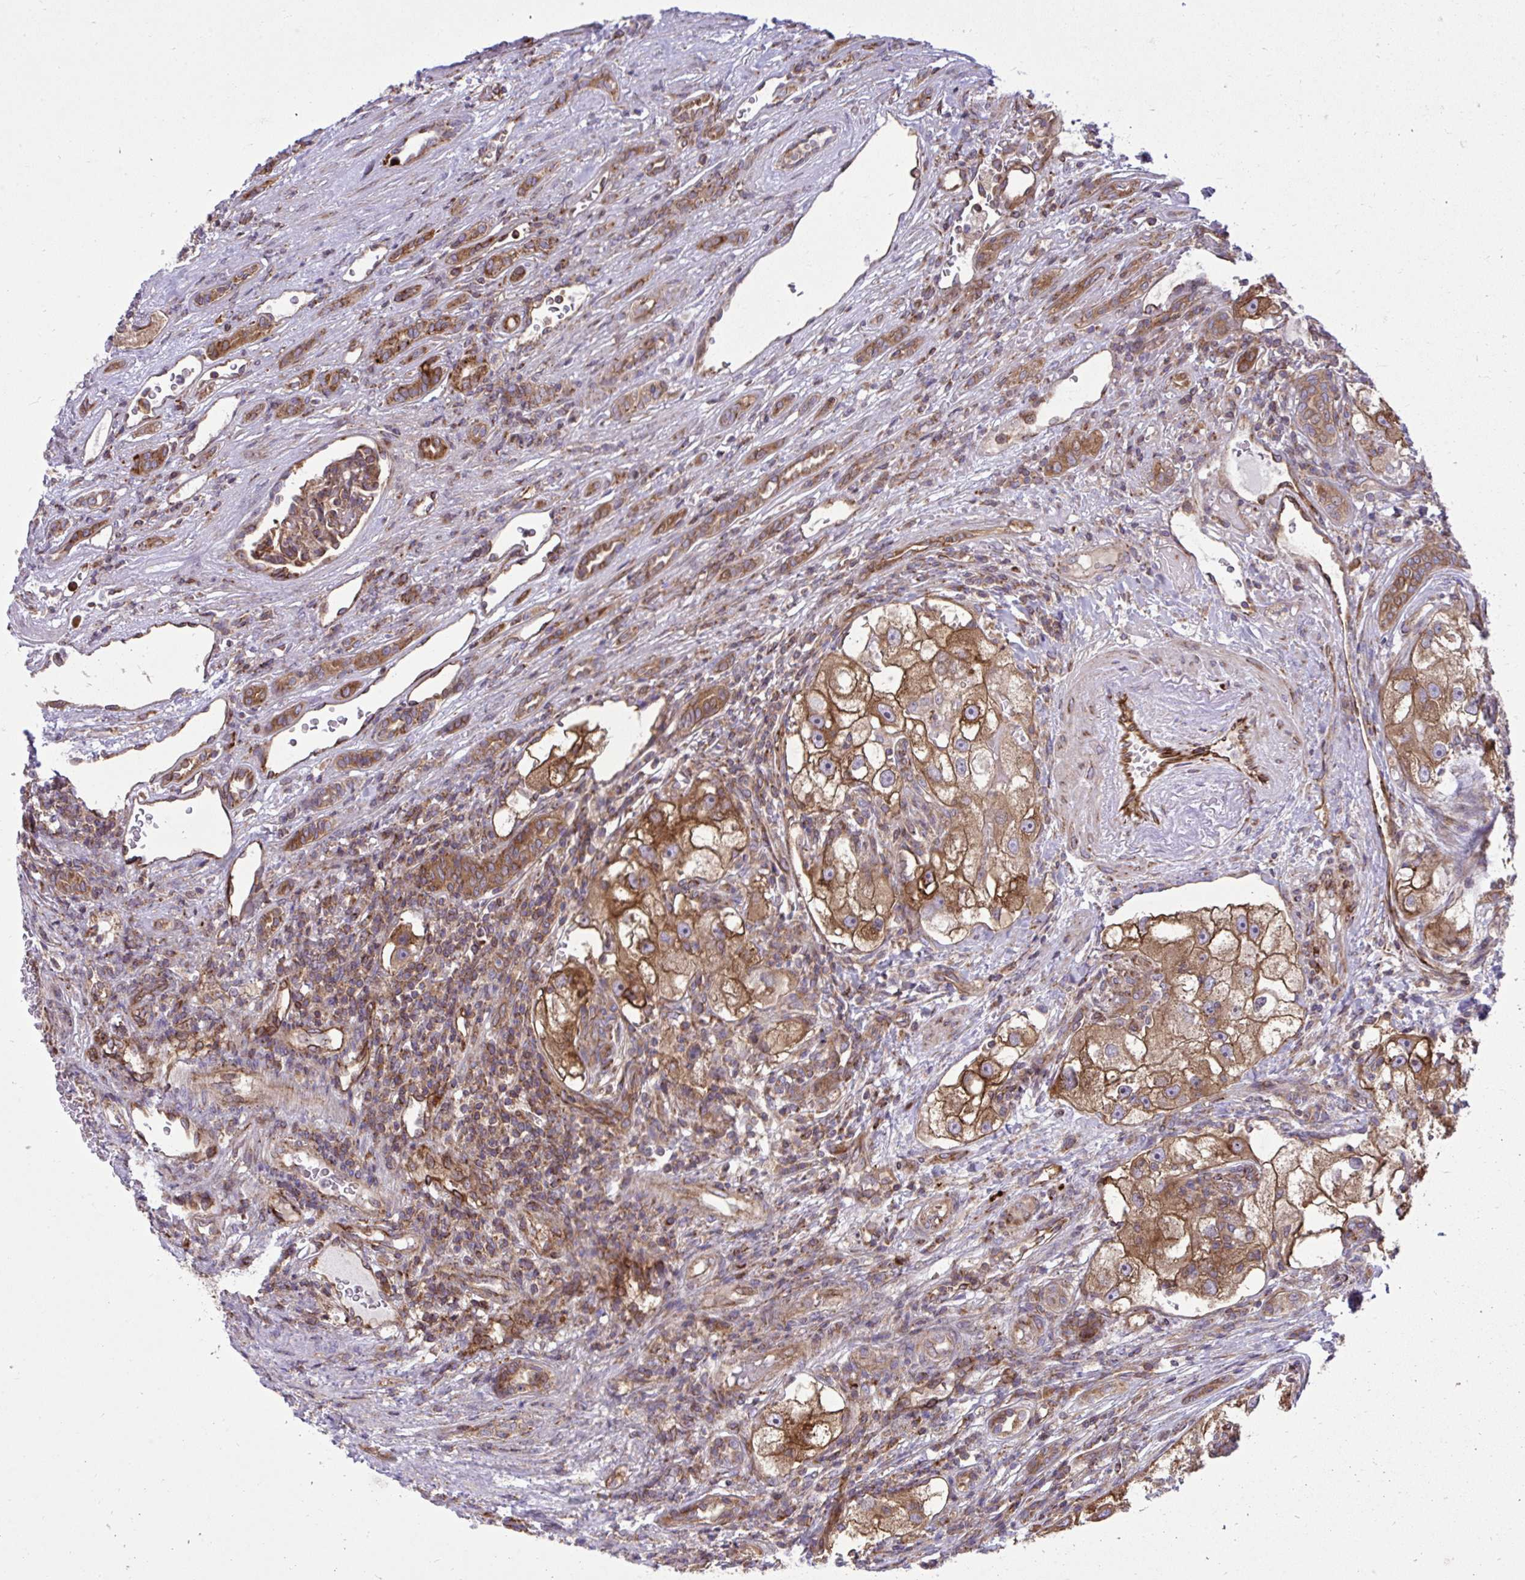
{"staining": {"intensity": "moderate", "quantity": ">75%", "location": "cytoplasmic/membranous"}, "tissue": "renal cancer", "cell_type": "Tumor cells", "image_type": "cancer", "snomed": [{"axis": "morphology", "description": "Adenocarcinoma, NOS"}, {"axis": "topography", "description": "Kidney"}], "caption": "Protein staining reveals moderate cytoplasmic/membranous expression in approximately >75% of tumor cells in renal cancer (adenocarcinoma).", "gene": "NMNAT3", "patient": {"sex": "male", "age": 63}}